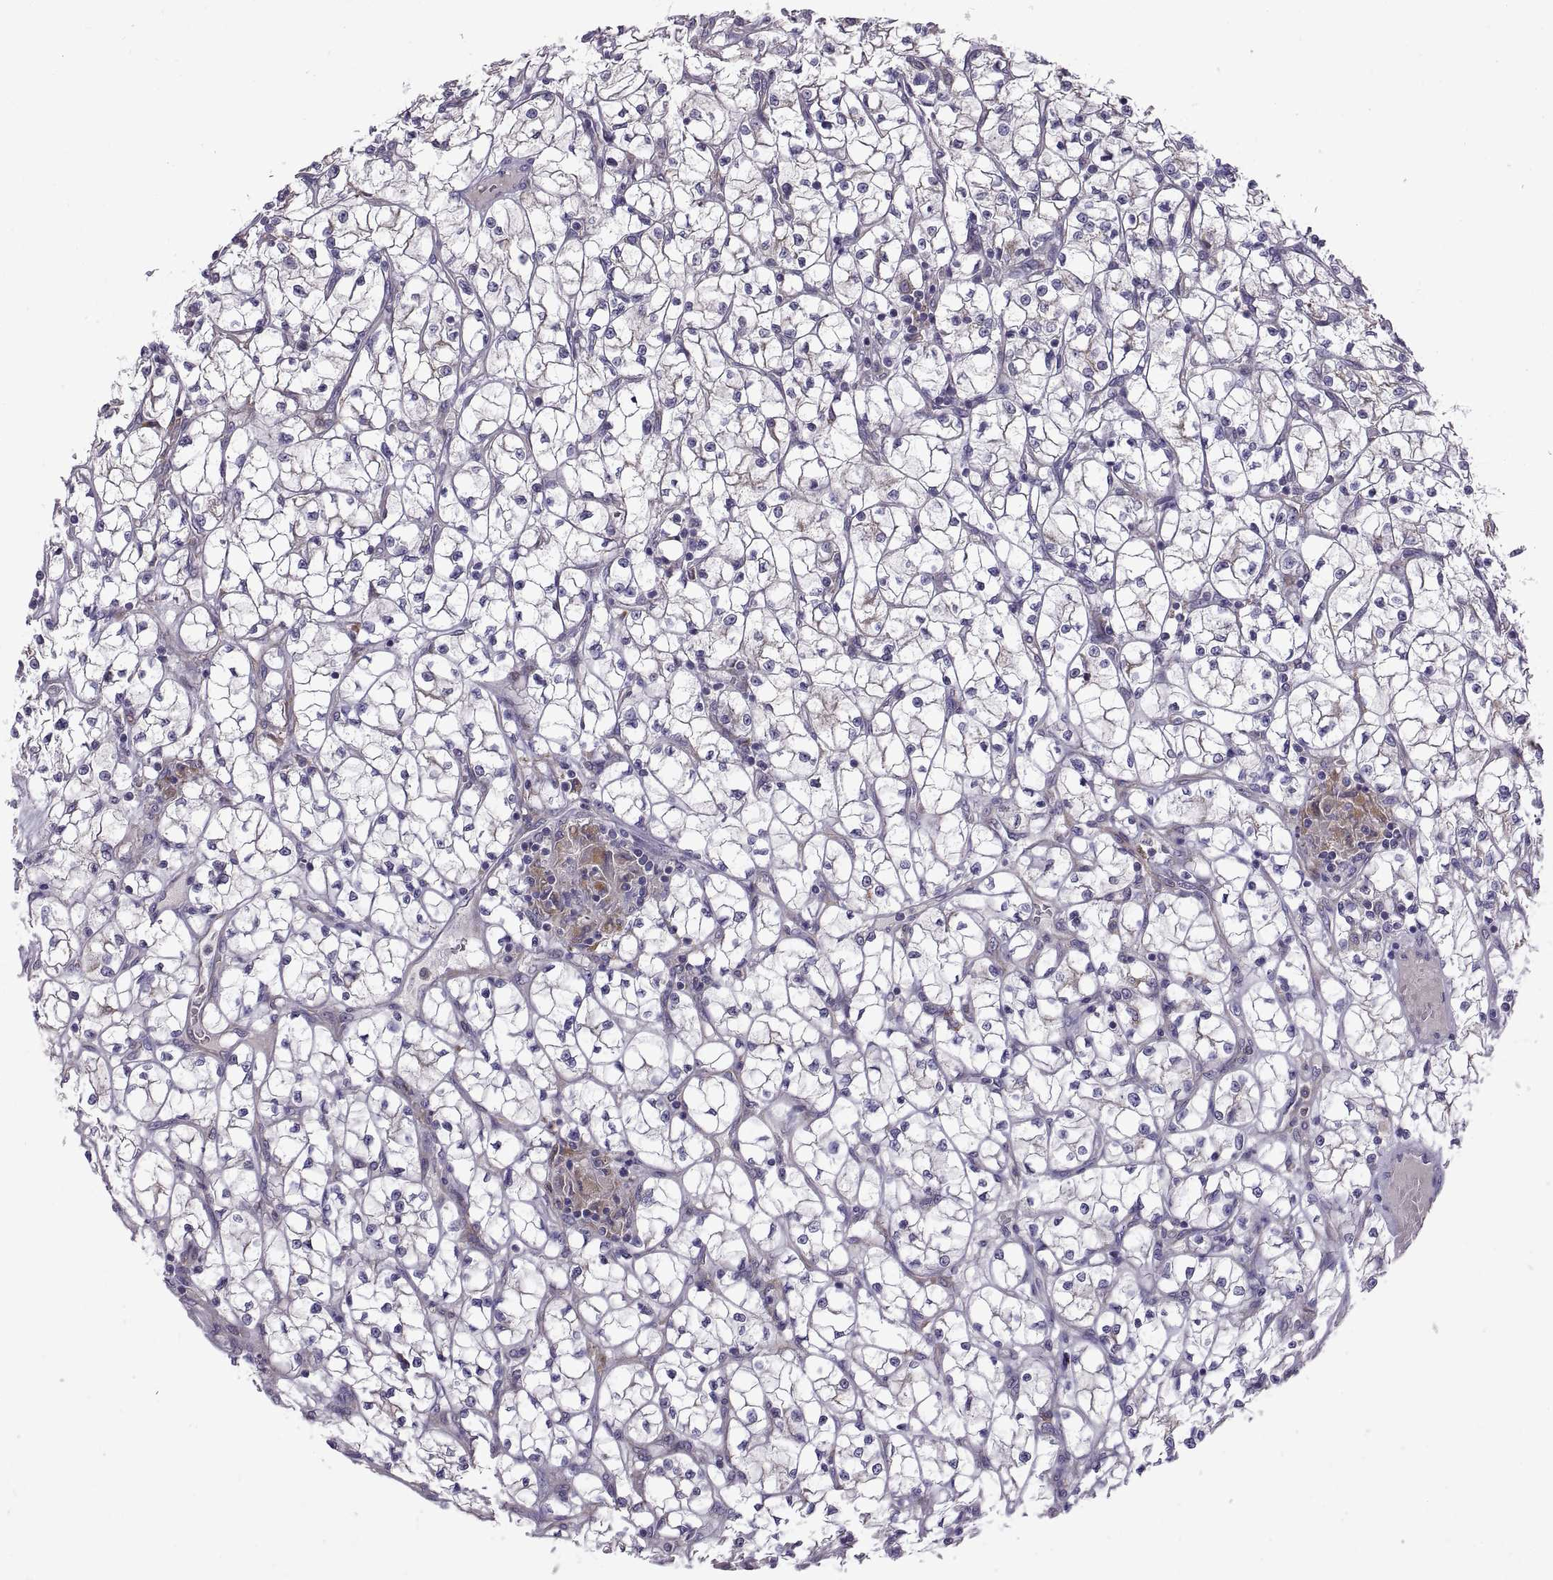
{"staining": {"intensity": "negative", "quantity": "none", "location": "none"}, "tissue": "renal cancer", "cell_type": "Tumor cells", "image_type": "cancer", "snomed": [{"axis": "morphology", "description": "Adenocarcinoma, NOS"}, {"axis": "topography", "description": "Kidney"}], "caption": "There is no significant positivity in tumor cells of renal adenocarcinoma.", "gene": "ARSL", "patient": {"sex": "female", "age": 64}}